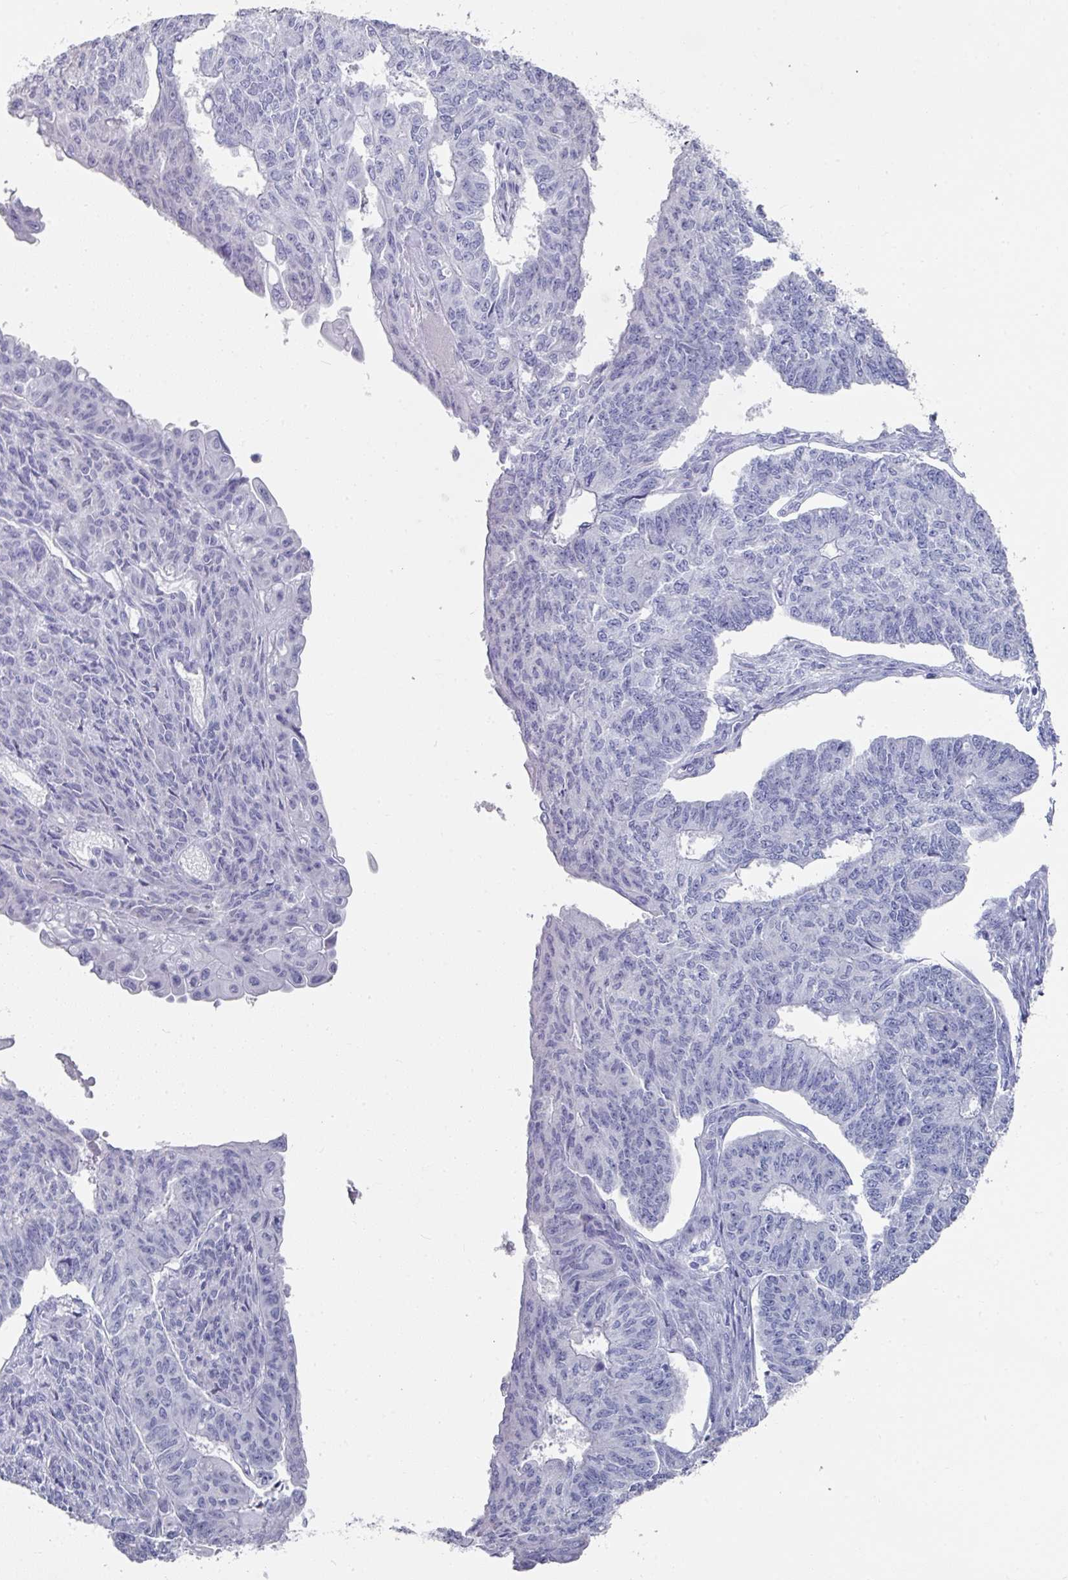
{"staining": {"intensity": "negative", "quantity": "none", "location": "none"}, "tissue": "endometrial cancer", "cell_type": "Tumor cells", "image_type": "cancer", "snomed": [{"axis": "morphology", "description": "Adenocarcinoma, NOS"}, {"axis": "topography", "description": "Endometrium"}], "caption": "IHC of human adenocarcinoma (endometrial) exhibits no expression in tumor cells. (Stains: DAB (3,3'-diaminobenzidine) immunohistochemistry with hematoxylin counter stain, Microscopy: brightfield microscopy at high magnification).", "gene": "SETBP1", "patient": {"sex": "female", "age": 32}}